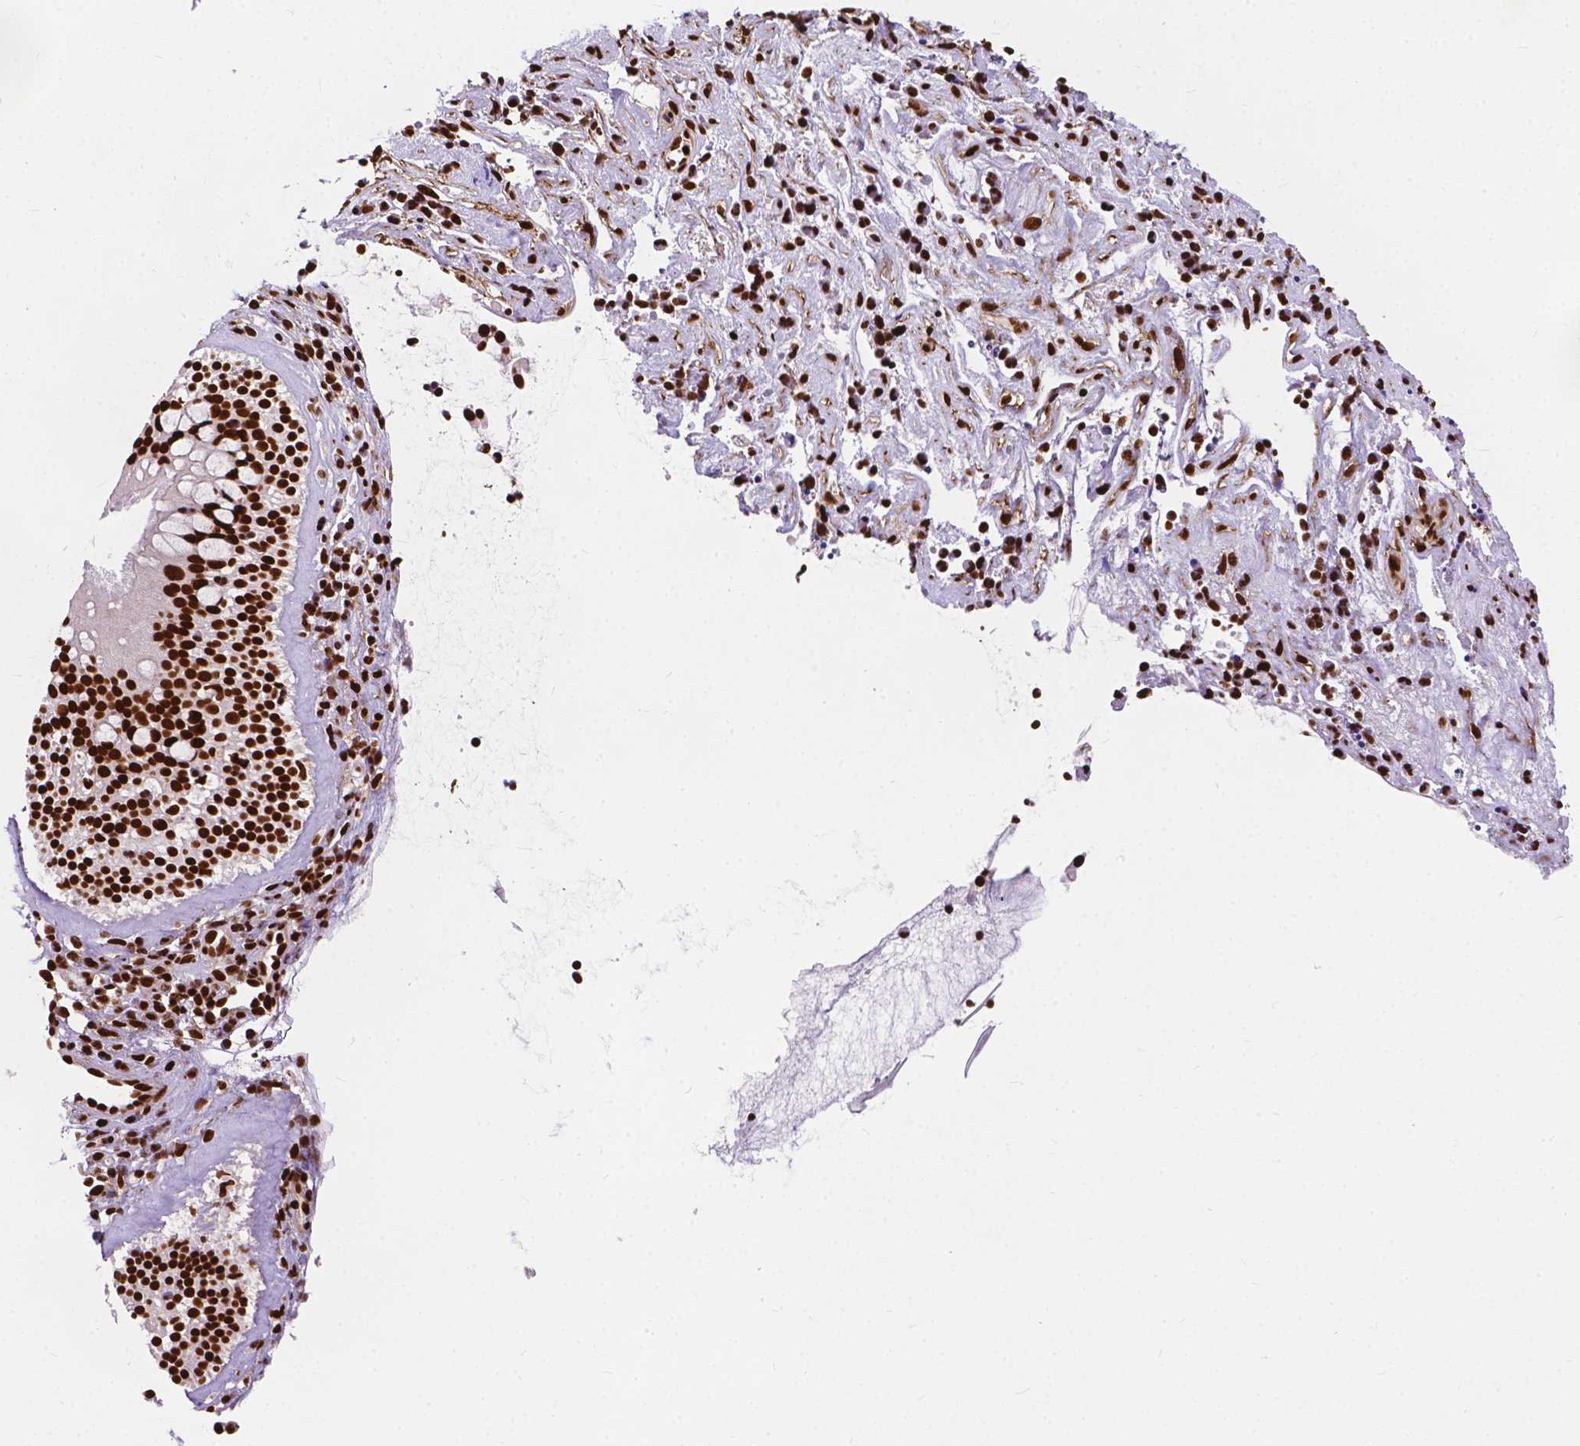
{"staining": {"intensity": "strong", "quantity": ">75%", "location": "nuclear"}, "tissue": "nasopharynx", "cell_type": "Respiratory epithelial cells", "image_type": "normal", "snomed": [{"axis": "morphology", "description": "Normal tissue, NOS"}, {"axis": "topography", "description": "Nasopharynx"}], "caption": "Protein staining of unremarkable nasopharynx reveals strong nuclear staining in approximately >75% of respiratory epithelial cells.", "gene": "SMIM5", "patient": {"sex": "male", "age": 68}}